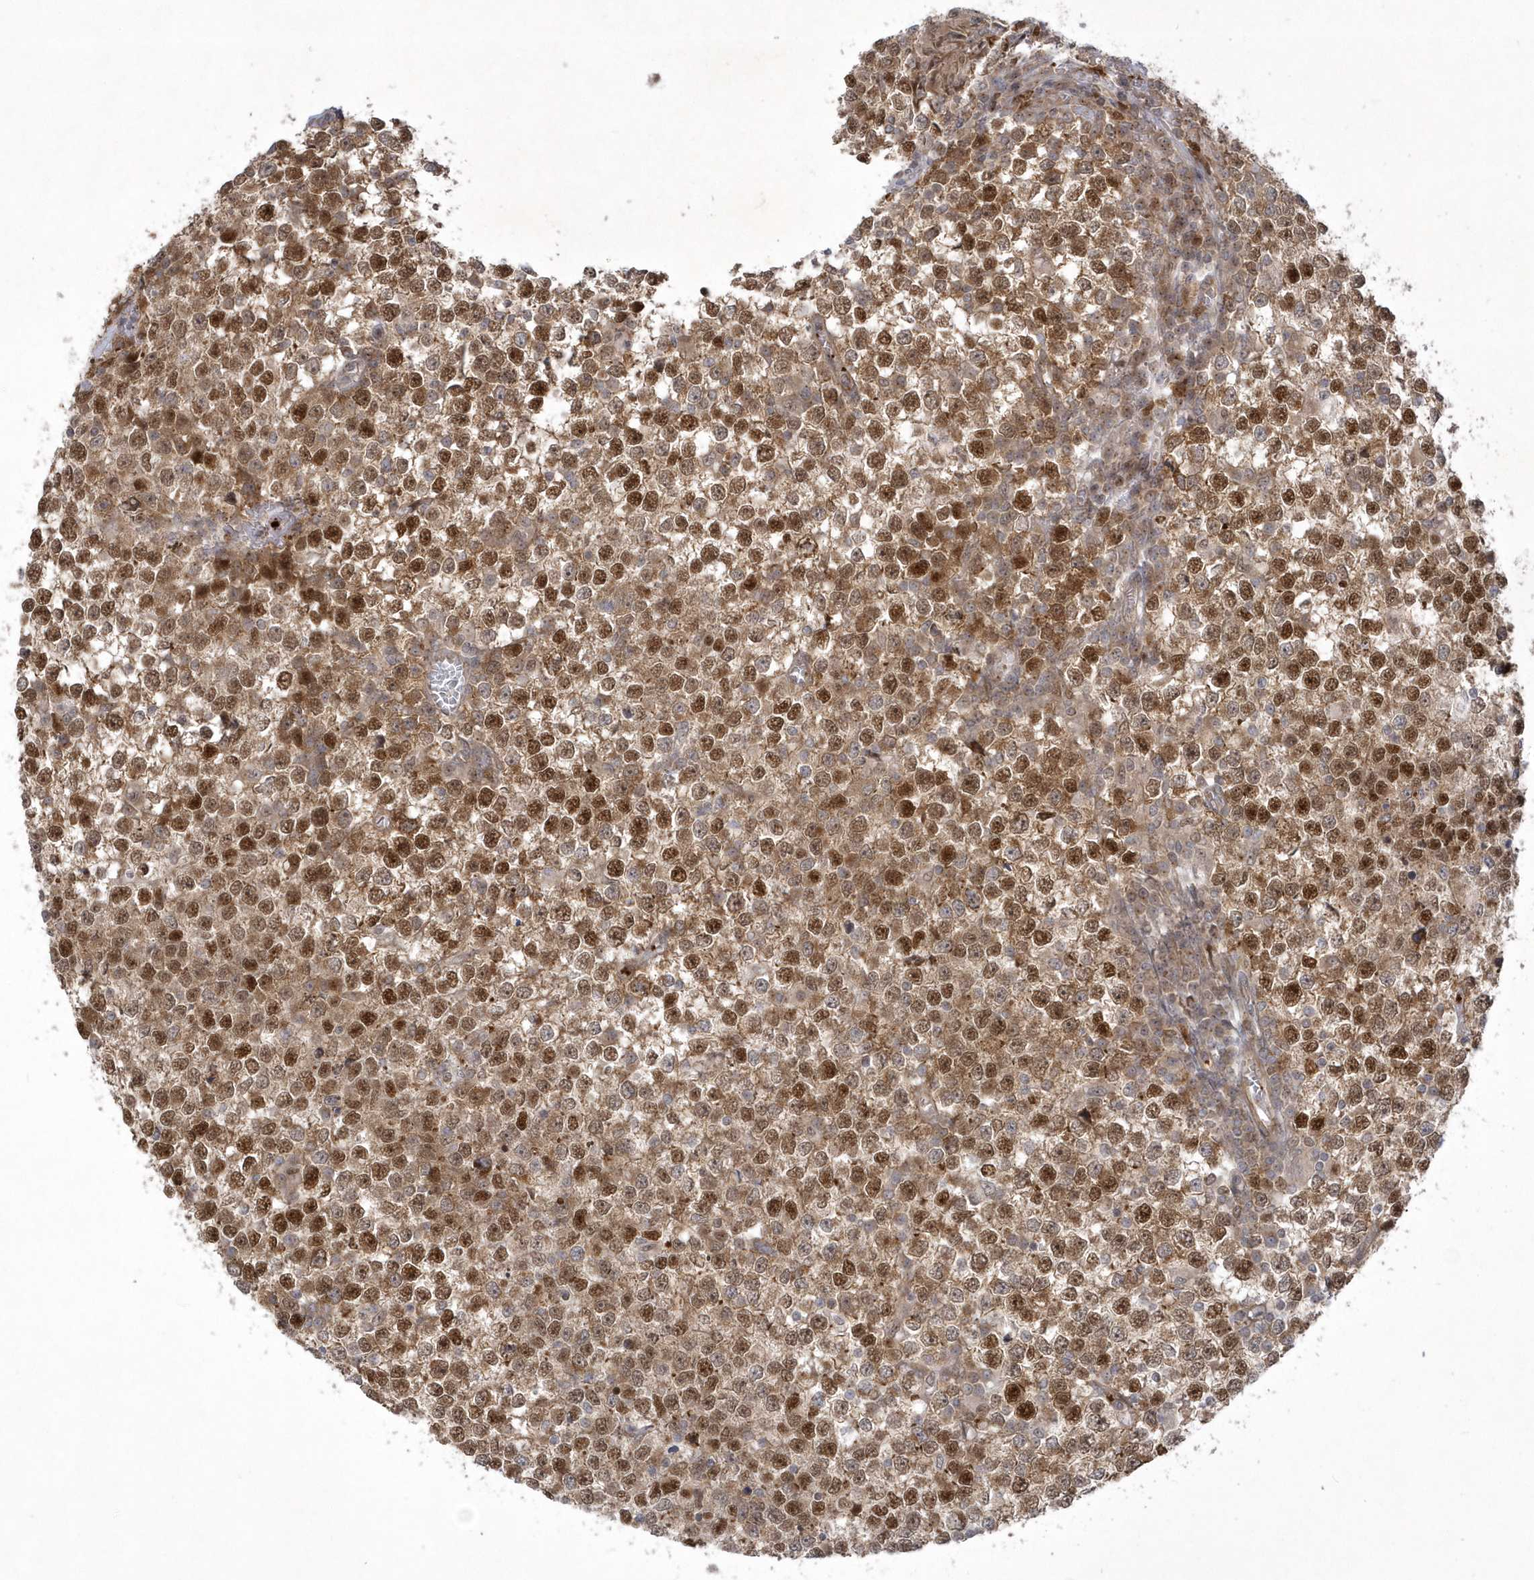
{"staining": {"intensity": "moderate", "quantity": ">75%", "location": "cytoplasmic/membranous,nuclear"}, "tissue": "testis cancer", "cell_type": "Tumor cells", "image_type": "cancer", "snomed": [{"axis": "morphology", "description": "Seminoma, NOS"}, {"axis": "topography", "description": "Testis"}], "caption": "Immunohistochemistry of testis cancer shows medium levels of moderate cytoplasmic/membranous and nuclear positivity in approximately >75% of tumor cells. The staining was performed using DAB (3,3'-diaminobenzidine), with brown indicating positive protein expression. Nuclei are stained blue with hematoxylin.", "gene": "NAF1", "patient": {"sex": "male", "age": 65}}